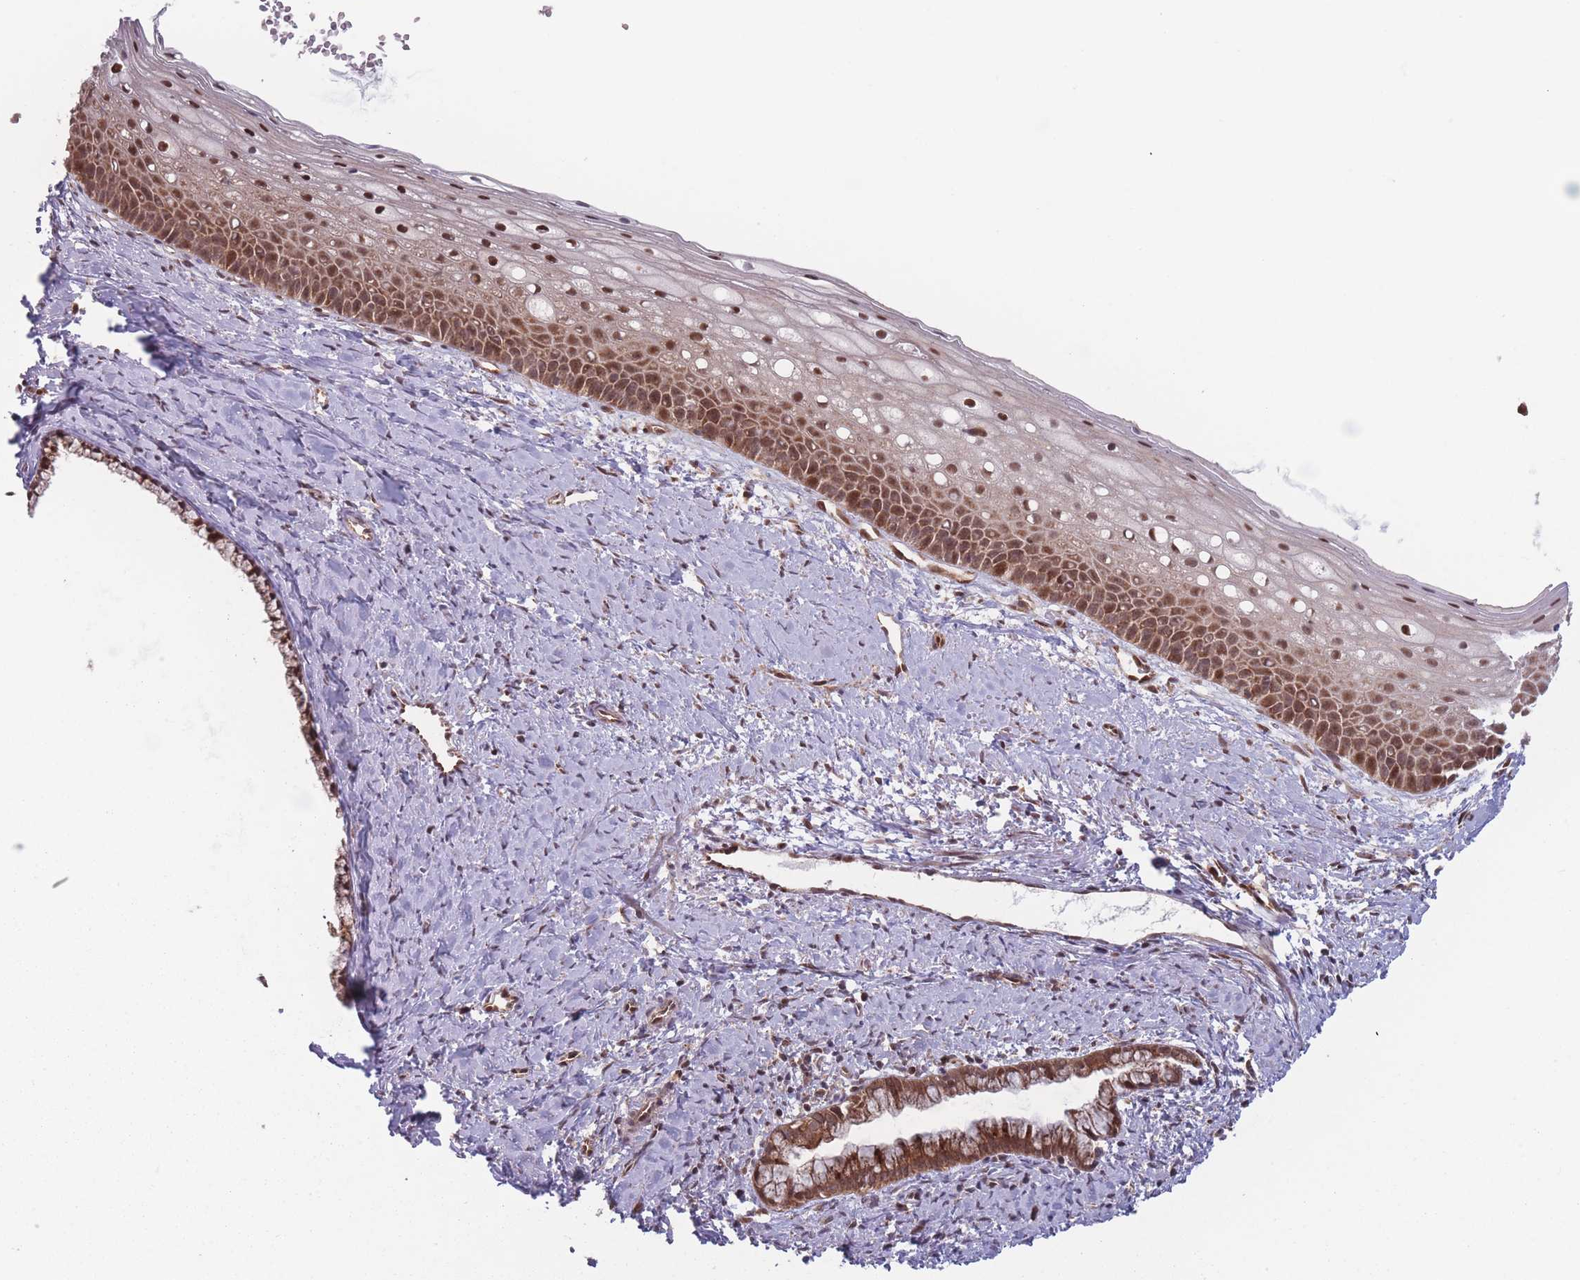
{"staining": {"intensity": "strong", "quantity": ">75%", "location": "cytoplasmic/membranous,nuclear"}, "tissue": "cervix", "cell_type": "Glandular cells", "image_type": "normal", "snomed": [{"axis": "morphology", "description": "Normal tissue, NOS"}, {"axis": "topography", "description": "Cervix"}], "caption": "Brown immunohistochemical staining in benign cervix displays strong cytoplasmic/membranous,nuclear staining in approximately >75% of glandular cells. (Brightfield microscopy of DAB IHC at high magnification).", "gene": "RPS18", "patient": {"sex": "female", "age": 57}}